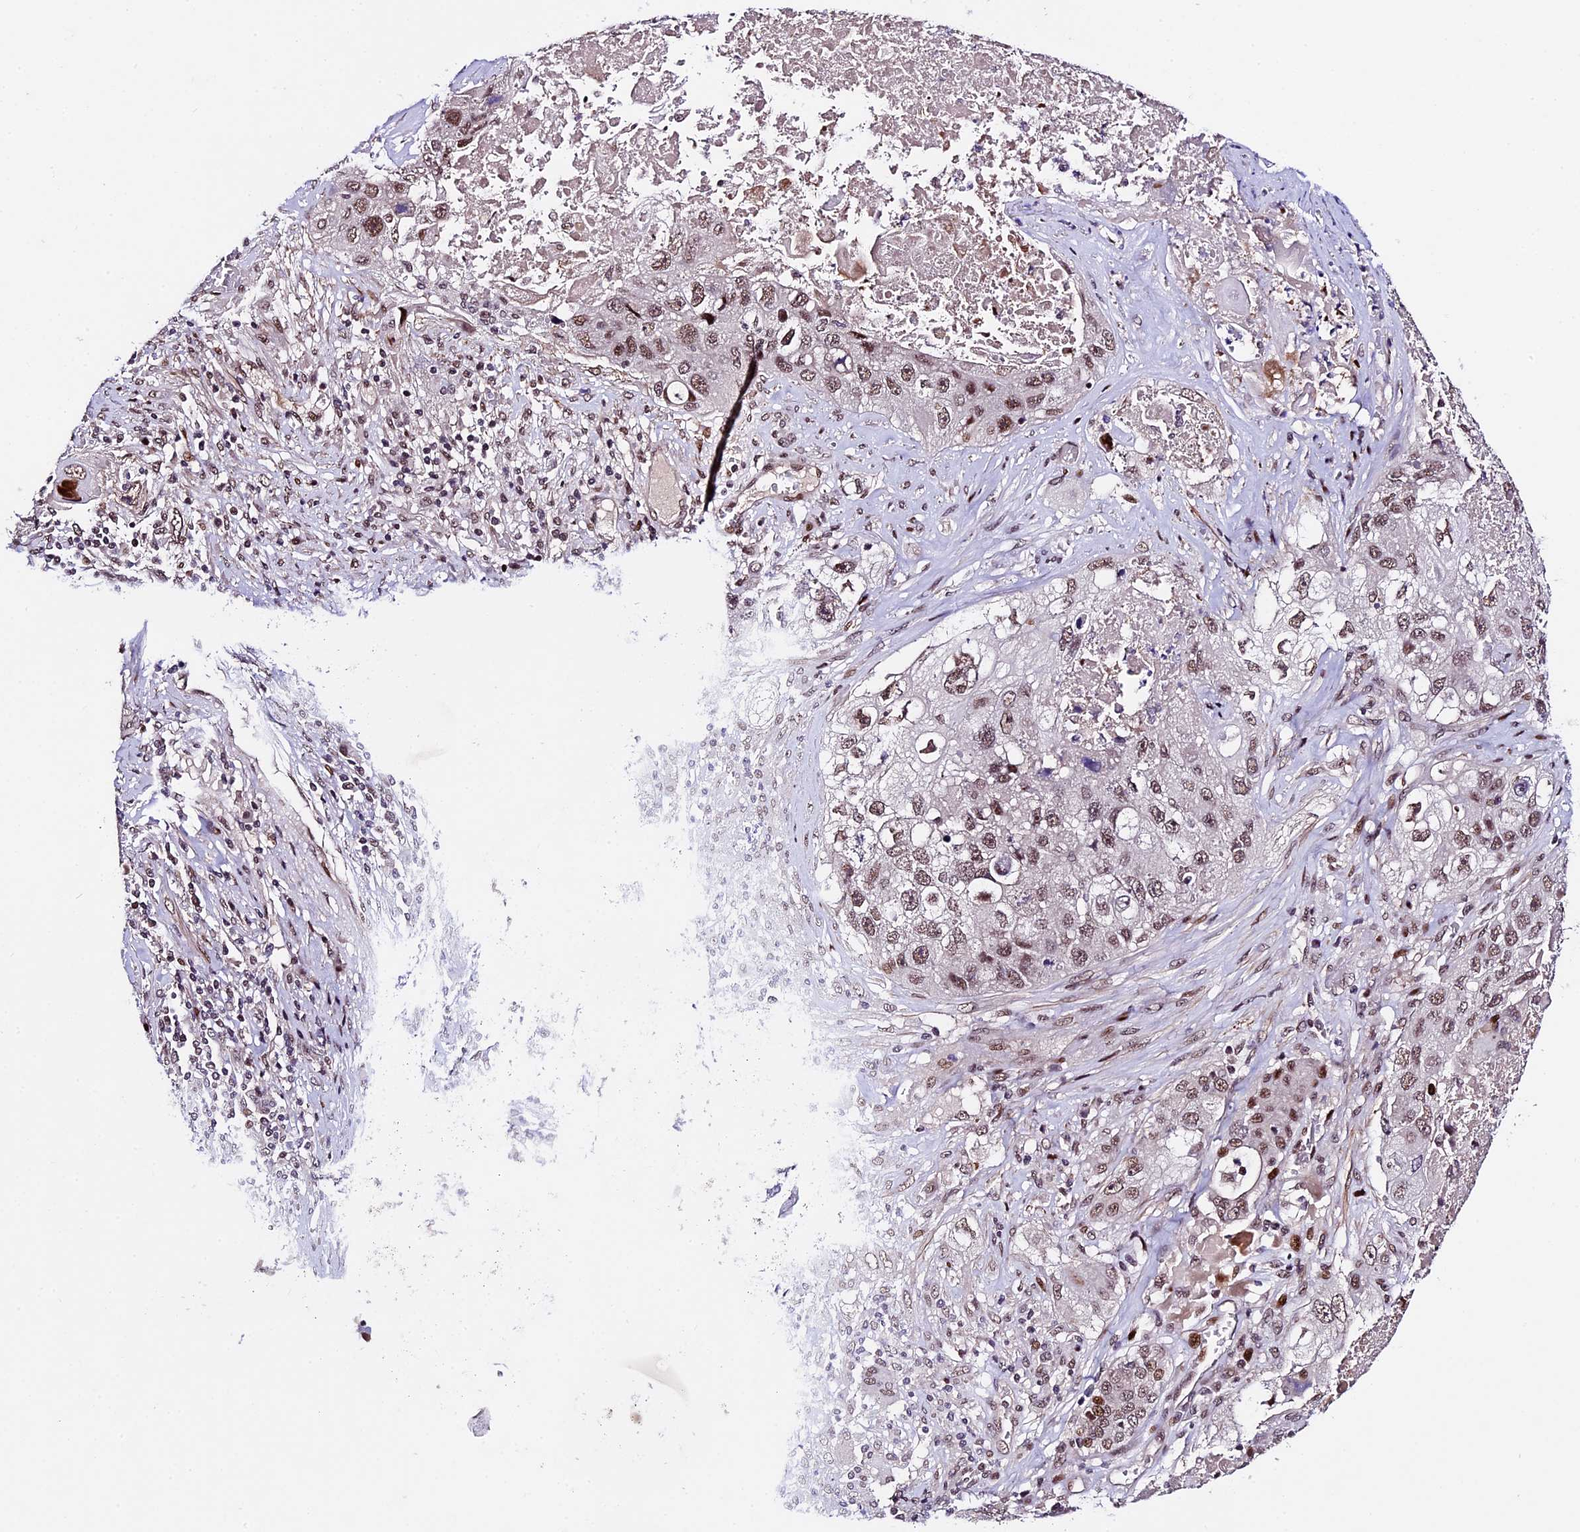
{"staining": {"intensity": "moderate", "quantity": ">75%", "location": "nuclear"}, "tissue": "lung cancer", "cell_type": "Tumor cells", "image_type": "cancer", "snomed": [{"axis": "morphology", "description": "Squamous cell carcinoma, NOS"}, {"axis": "topography", "description": "Lung"}], "caption": "A micrograph of human lung cancer stained for a protein displays moderate nuclear brown staining in tumor cells.", "gene": "TCP11L2", "patient": {"sex": "male", "age": 61}}